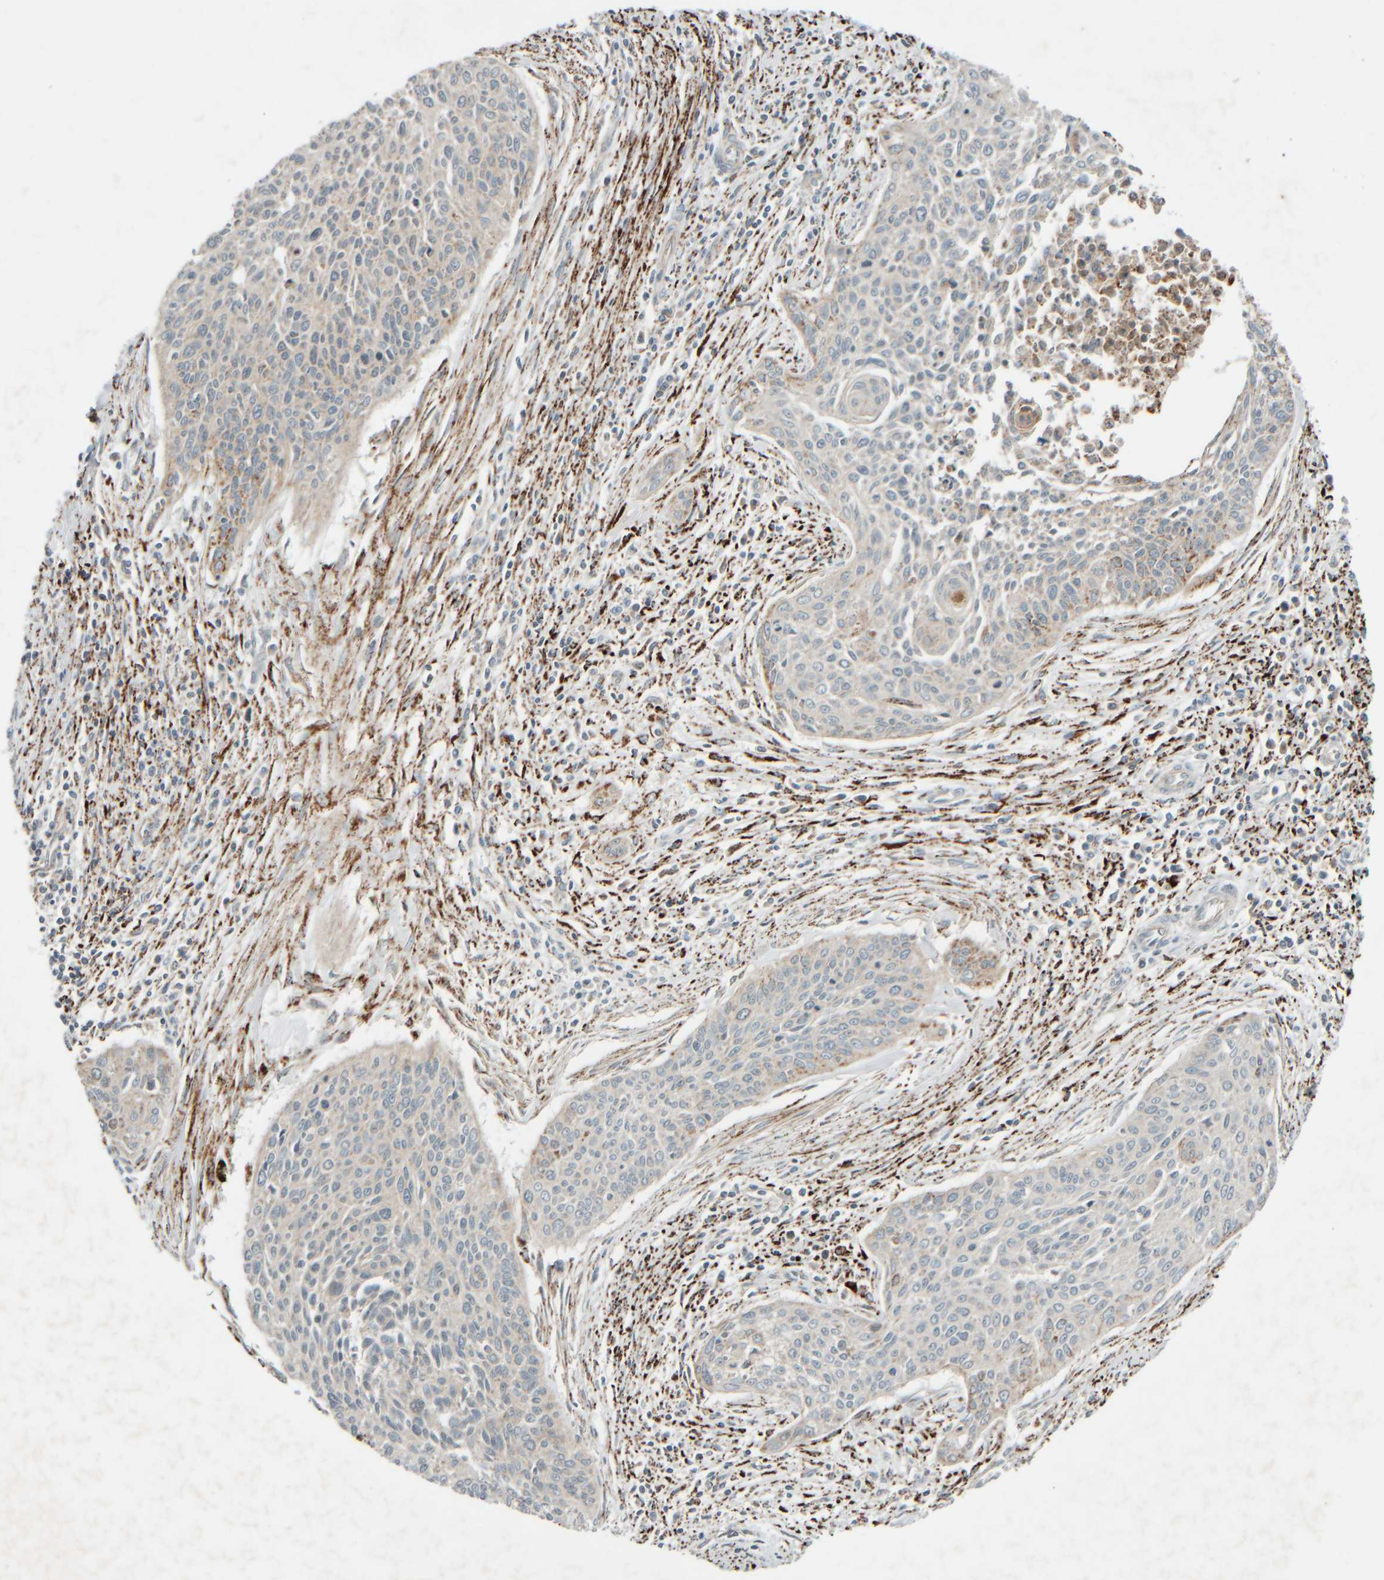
{"staining": {"intensity": "weak", "quantity": "<25%", "location": "cytoplasmic/membranous"}, "tissue": "cervical cancer", "cell_type": "Tumor cells", "image_type": "cancer", "snomed": [{"axis": "morphology", "description": "Squamous cell carcinoma, NOS"}, {"axis": "topography", "description": "Cervix"}], "caption": "Immunohistochemical staining of cervical squamous cell carcinoma shows no significant expression in tumor cells.", "gene": "SPAG5", "patient": {"sex": "female", "age": 55}}